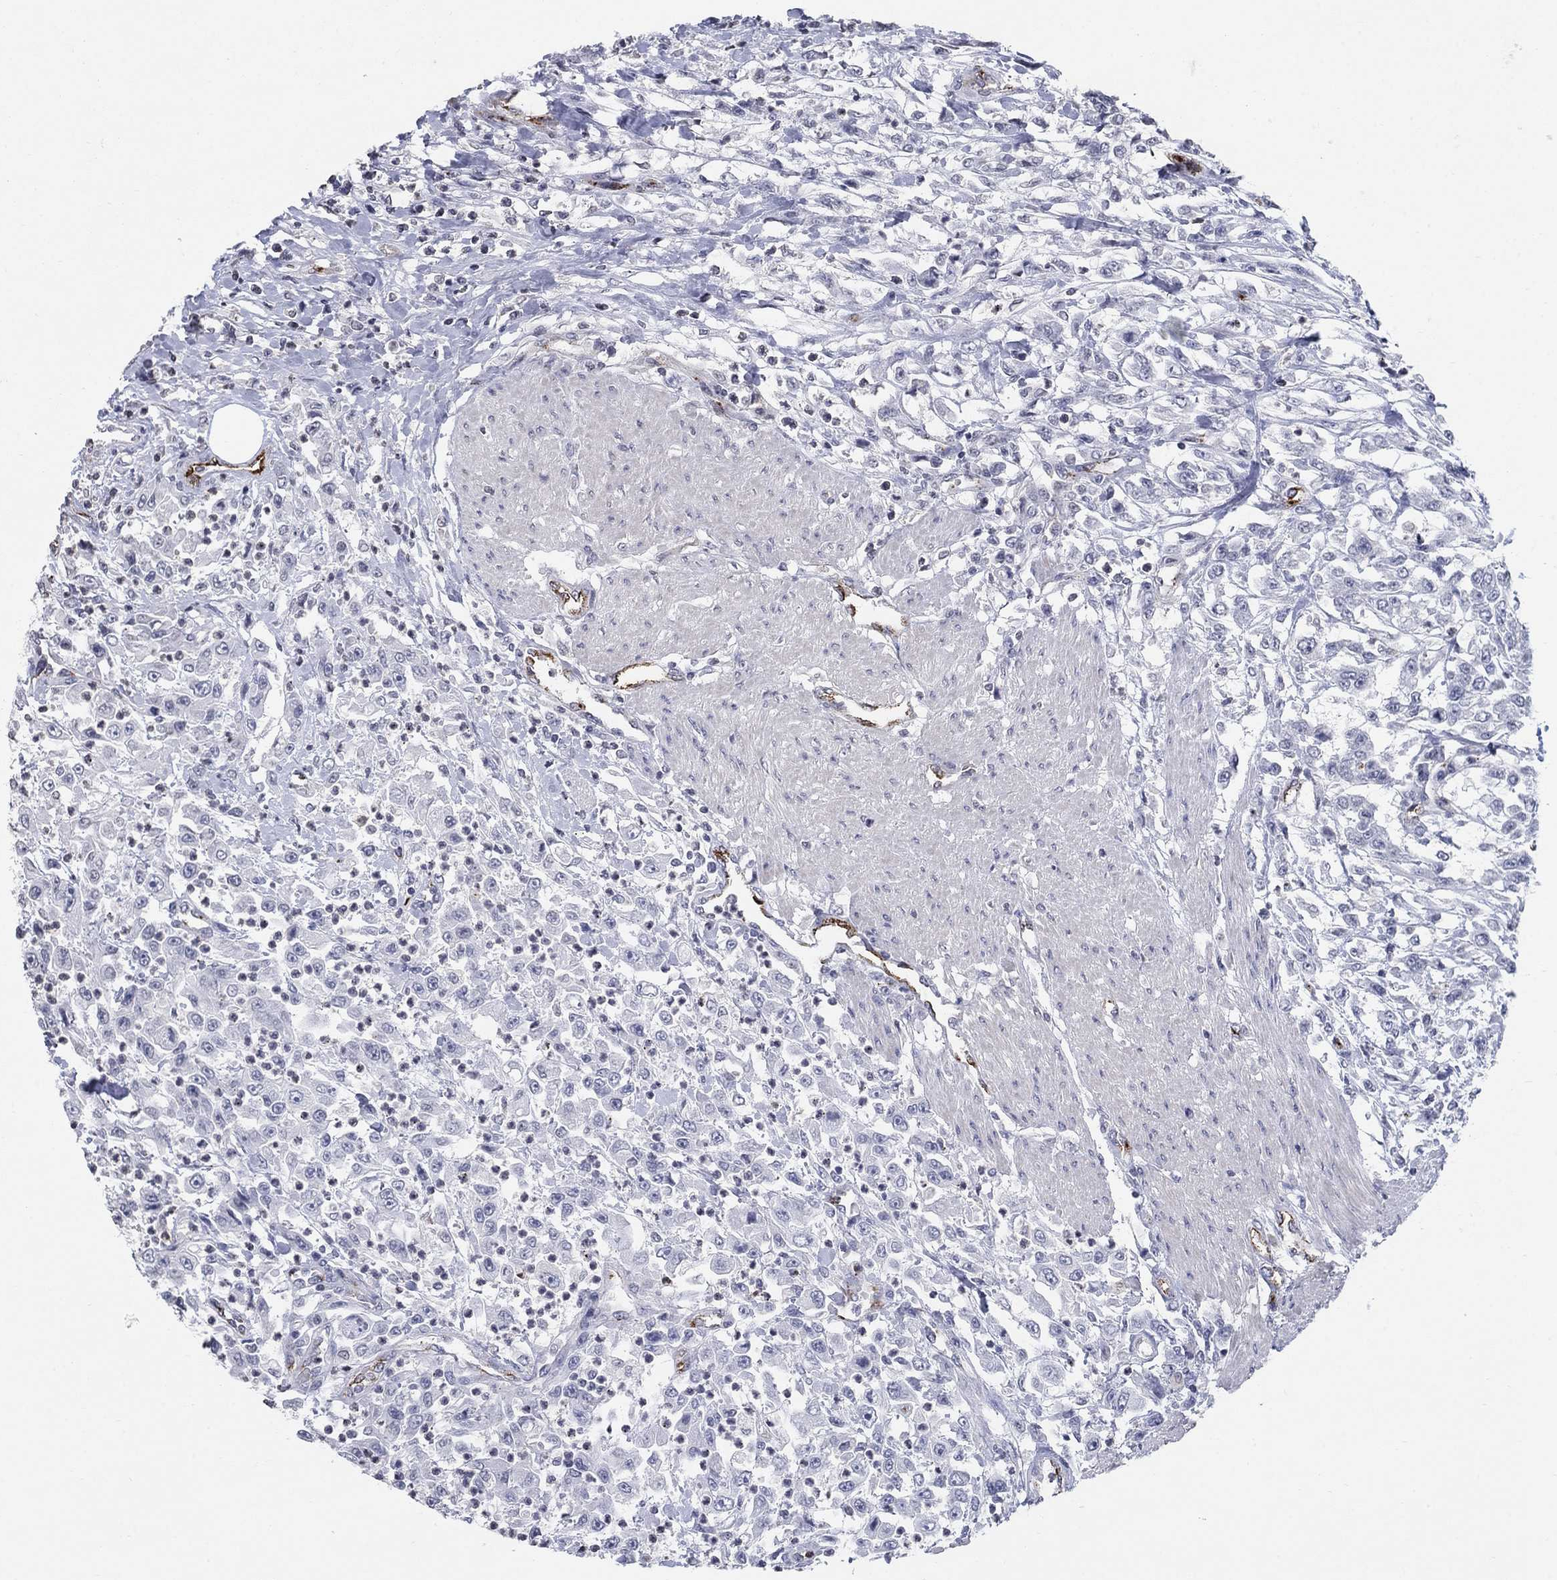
{"staining": {"intensity": "negative", "quantity": "none", "location": "none"}, "tissue": "urothelial cancer", "cell_type": "Tumor cells", "image_type": "cancer", "snomed": [{"axis": "morphology", "description": "Urothelial carcinoma, High grade"}, {"axis": "topography", "description": "Urinary bladder"}], "caption": "Immunohistochemistry of human high-grade urothelial carcinoma demonstrates no expression in tumor cells.", "gene": "TINAG", "patient": {"sex": "male", "age": 46}}